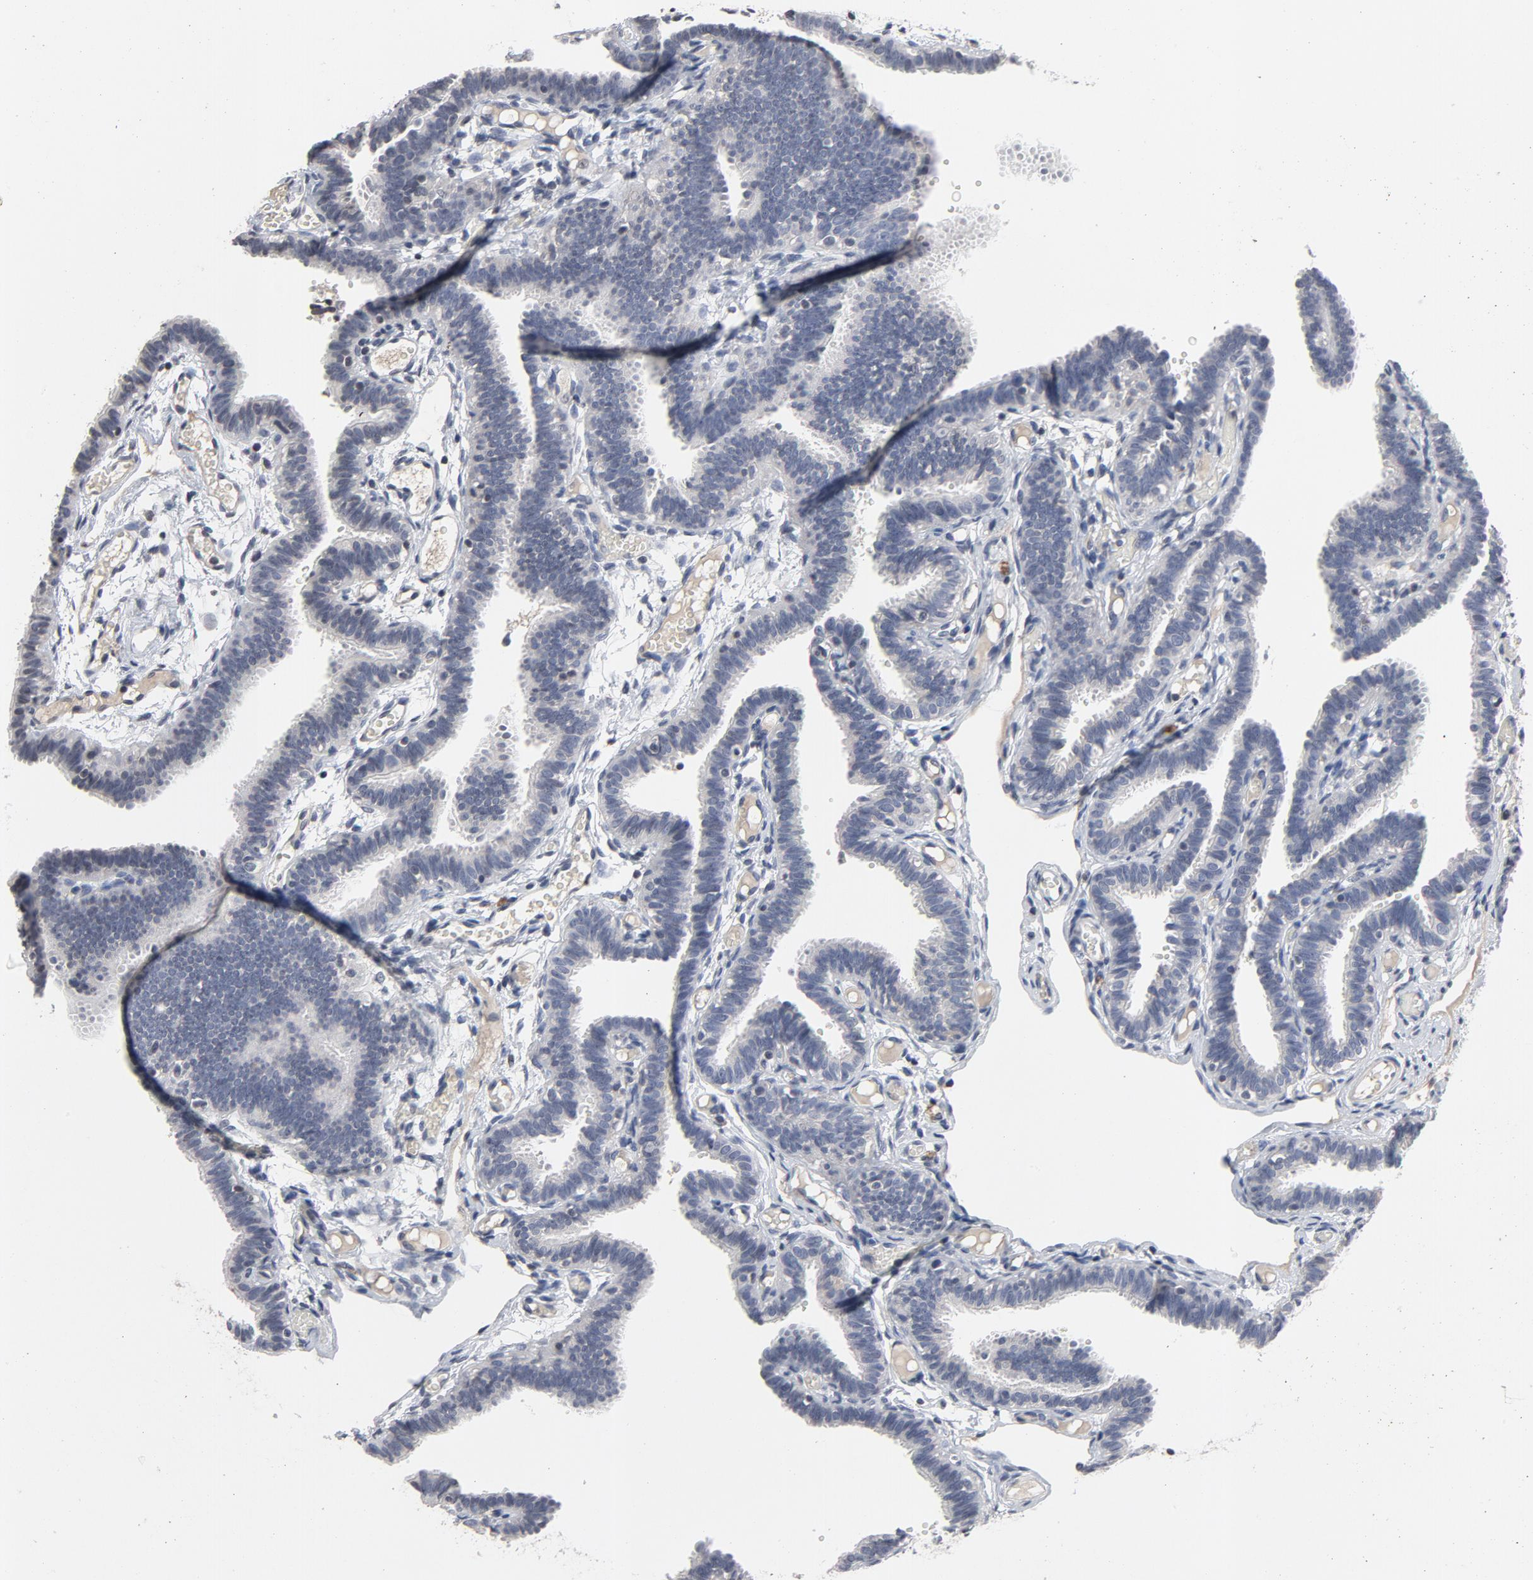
{"staining": {"intensity": "negative", "quantity": "none", "location": "none"}, "tissue": "fallopian tube", "cell_type": "Glandular cells", "image_type": "normal", "snomed": [{"axis": "morphology", "description": "Normal tissue, NOS"}, {"axis": "topography", "description": "Fallopian tube"}], "caption": "High power microscopy image of an immunohistochemistry (IHC) image of normal fallopian tube, revealing no significant staining in glandular cells.", "gene": "TCL1A", "patient": {"sex": "female", "age": 29}}